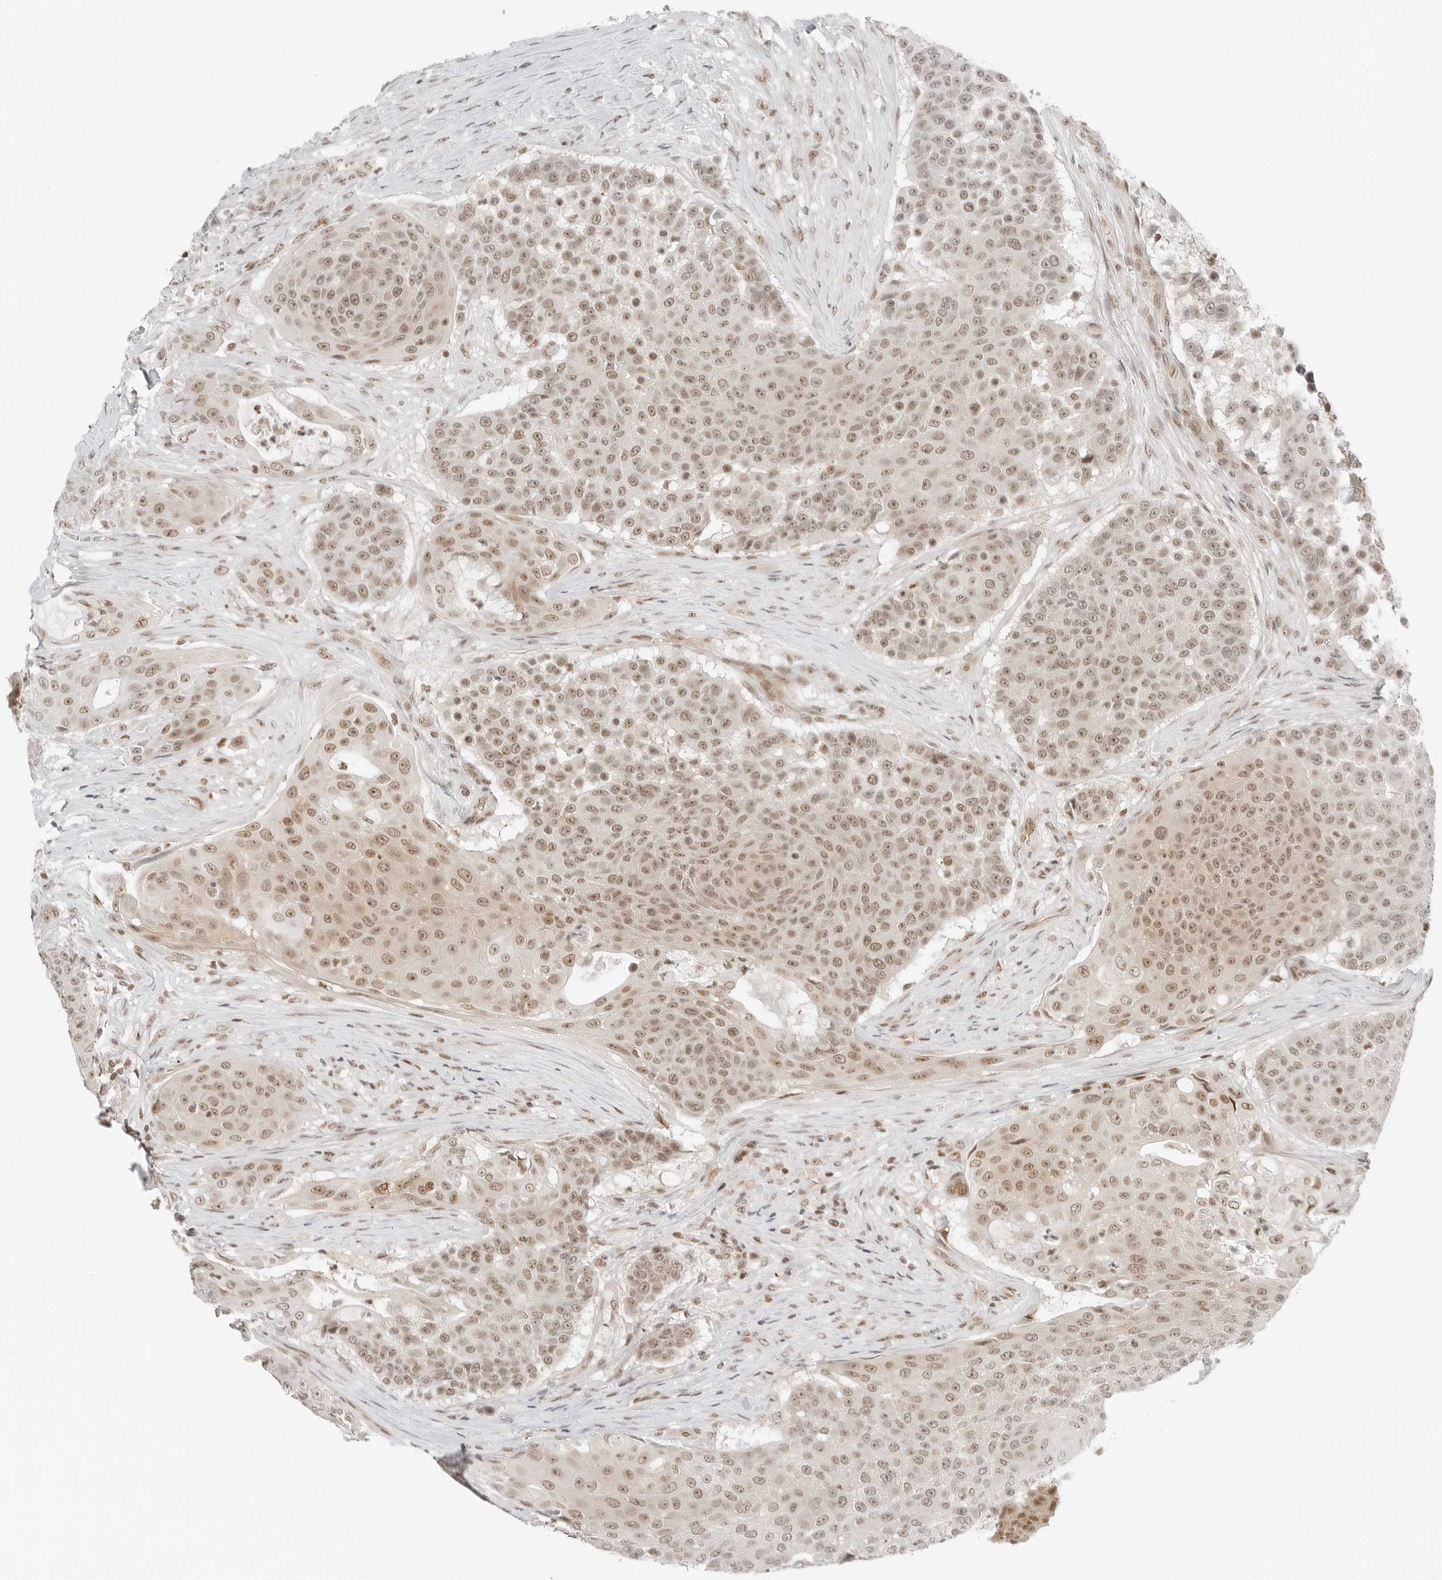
{"staining": {"intensity": "moderate", "quantity": ">75%", "location": "nuclear"}, "tissue": "urothelial cancer", "cell_type": "Tumor cells", "image_type": "cancer", "snomed": [{"axis": "morphology", "description": "Urothelial carcinoma, High grade"}, {"axis": "topography", "description": "Urinary bladder"}], "caption": "Immunohistochemistry (IHC) histopathology image of urothelial cancer stained for a protein (brown), which shows medium levels of moderate nuclear expression in about >75% of tumor cells.", "gene": "CRTC2", "patient": {"sex": "female", "age": 63}}